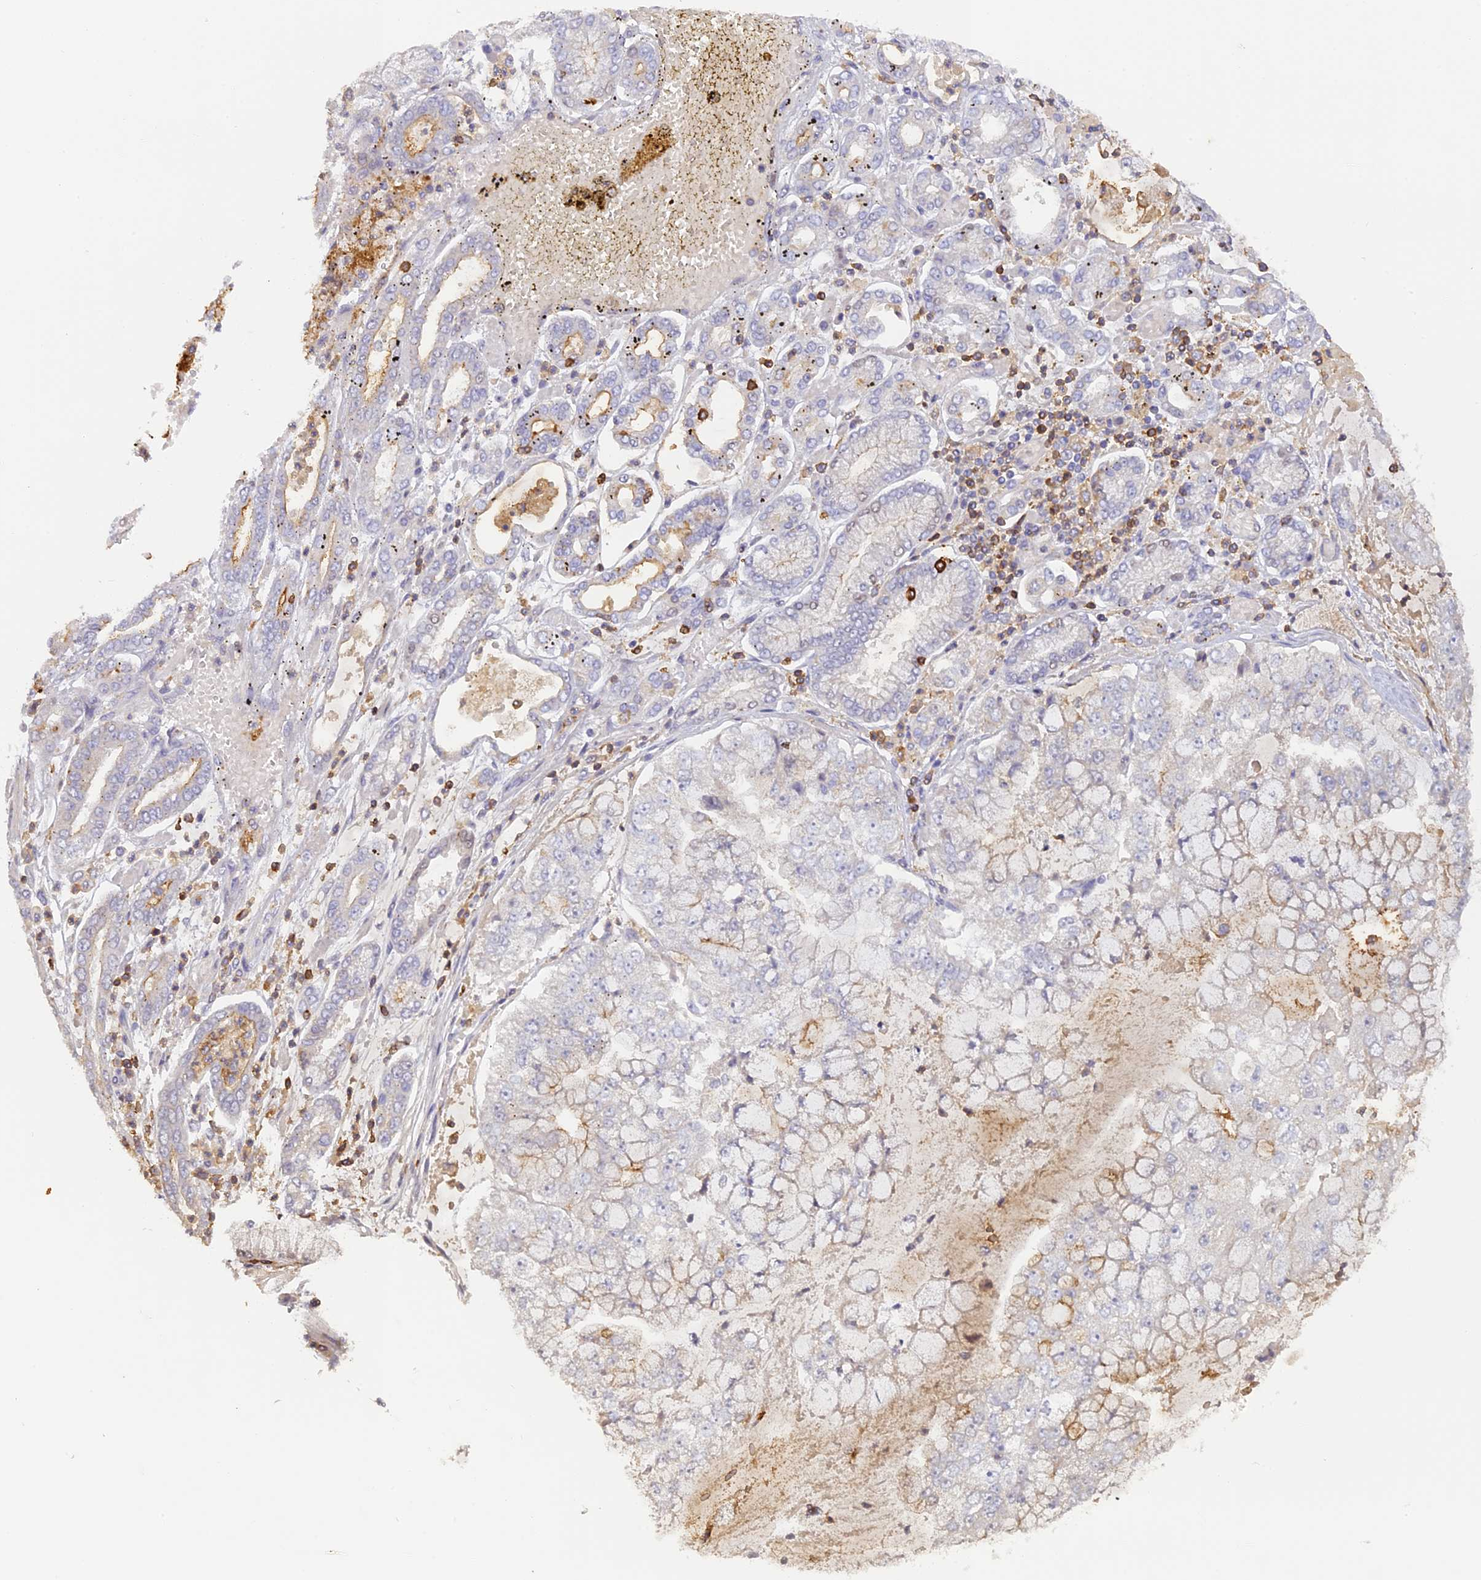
{"staining": {"intensity": "negative", "quantity": "none", "location": "none"}, "tissue": "stomach cancer", "cell_type": "Tumor cells", "image_type": "cancer", "snomed": [{"axis": "morphology", "description": "Adenocarcinoma, NOS"}, {"axis": "topography", "description": "Stomach"}], "caption": "Immunohistochemistry (IHC) of stomach cancer reveals no staining in tumor cells.", "gene": "FYB1", "patient": {"sex": "male", "age": 76}}